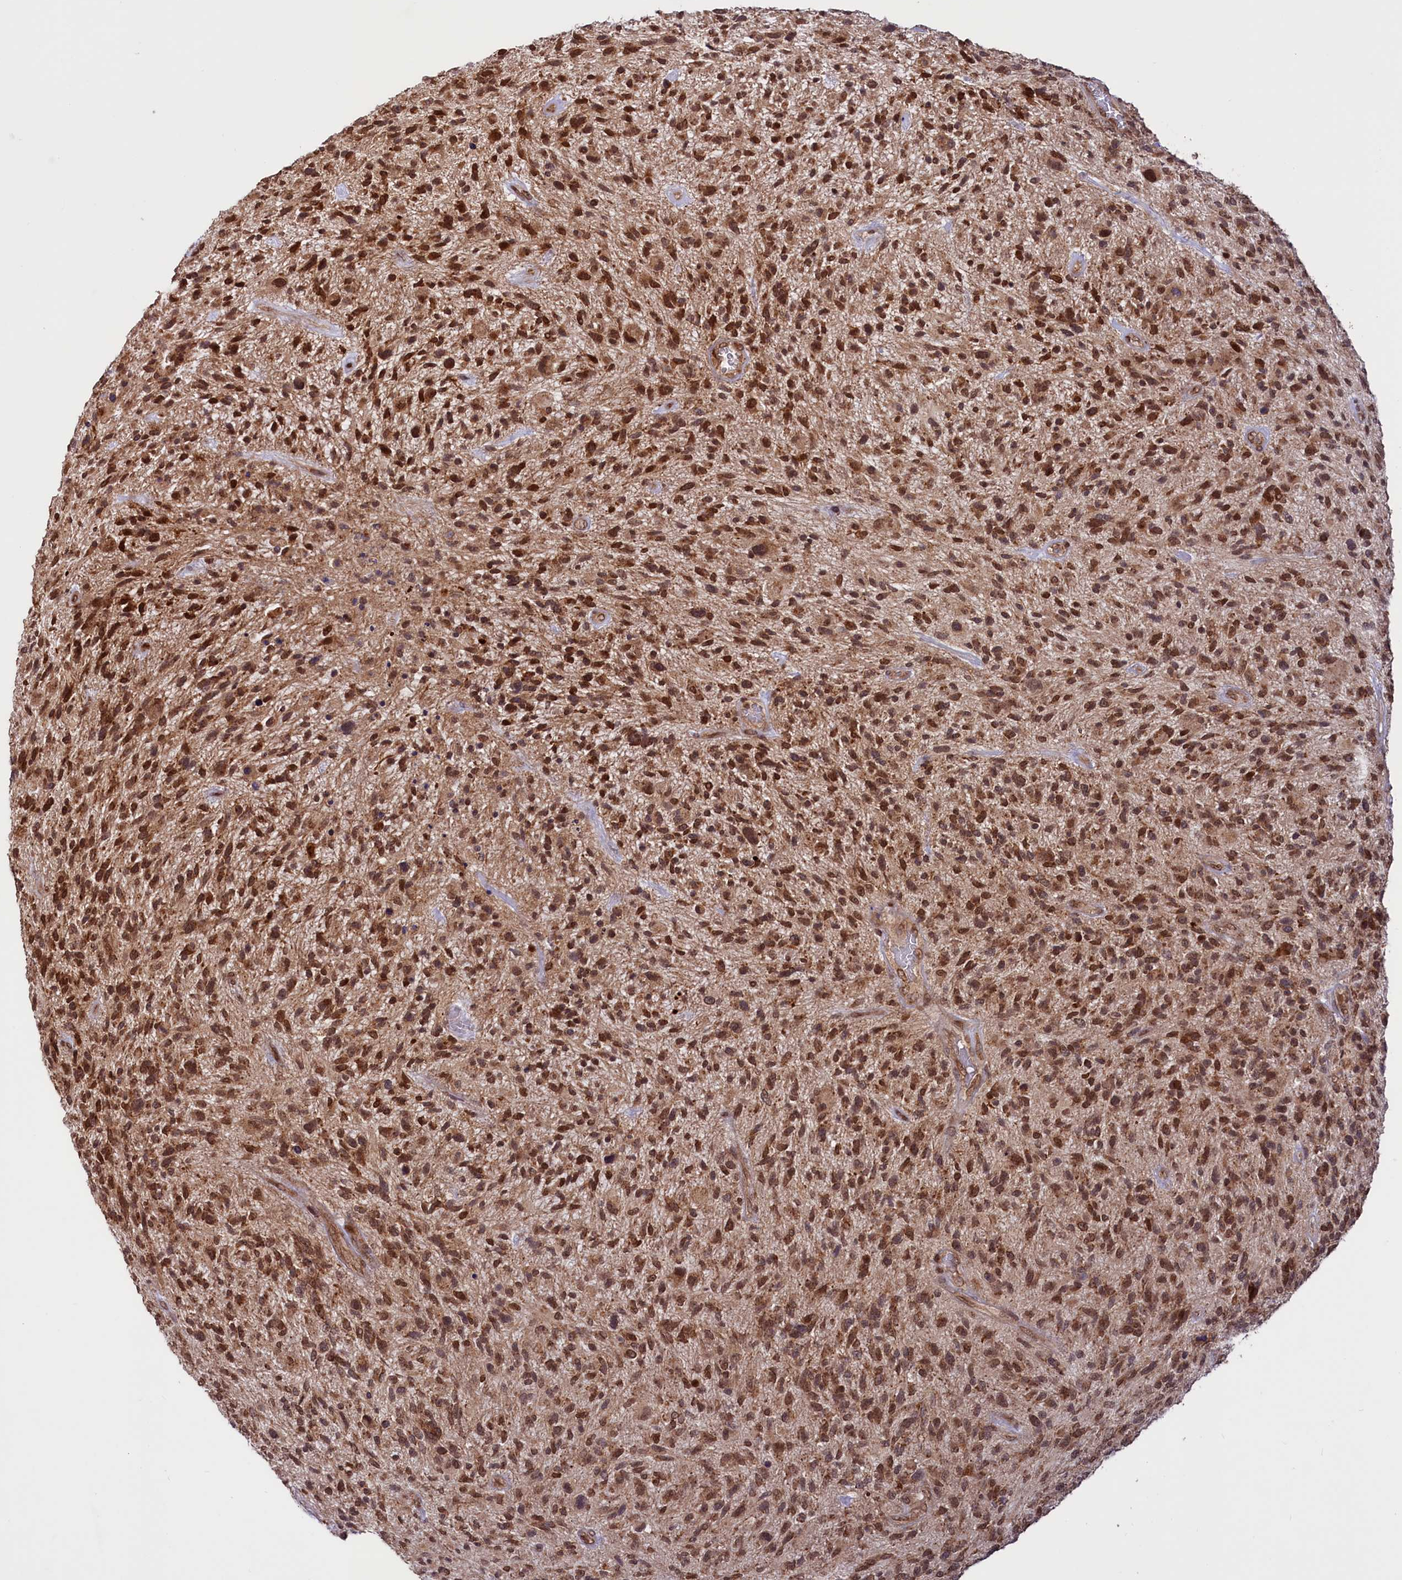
{"staining": {"intensity": "strong", "quantity": ">75%", "location": "cytoplasmic/membranous,nuclear"}, "tissue": "glioma", "cell_type": "Tumor cells", "image_type": "cancer", "snomed": [{"axis": "morphology", "description": "Glioma, malignant, High grade"}, {"axis": "topography", "description": "Brain"}], "caption": "Immunohistochemistry (IHC) of high-grade glioma (malignant) displays high levels of strong cytoplasmic/membranous and nuclear expression in about >75% of tumor cells.", "gene": "PHC3", "patient": {"sex": "male", "age": 47}}